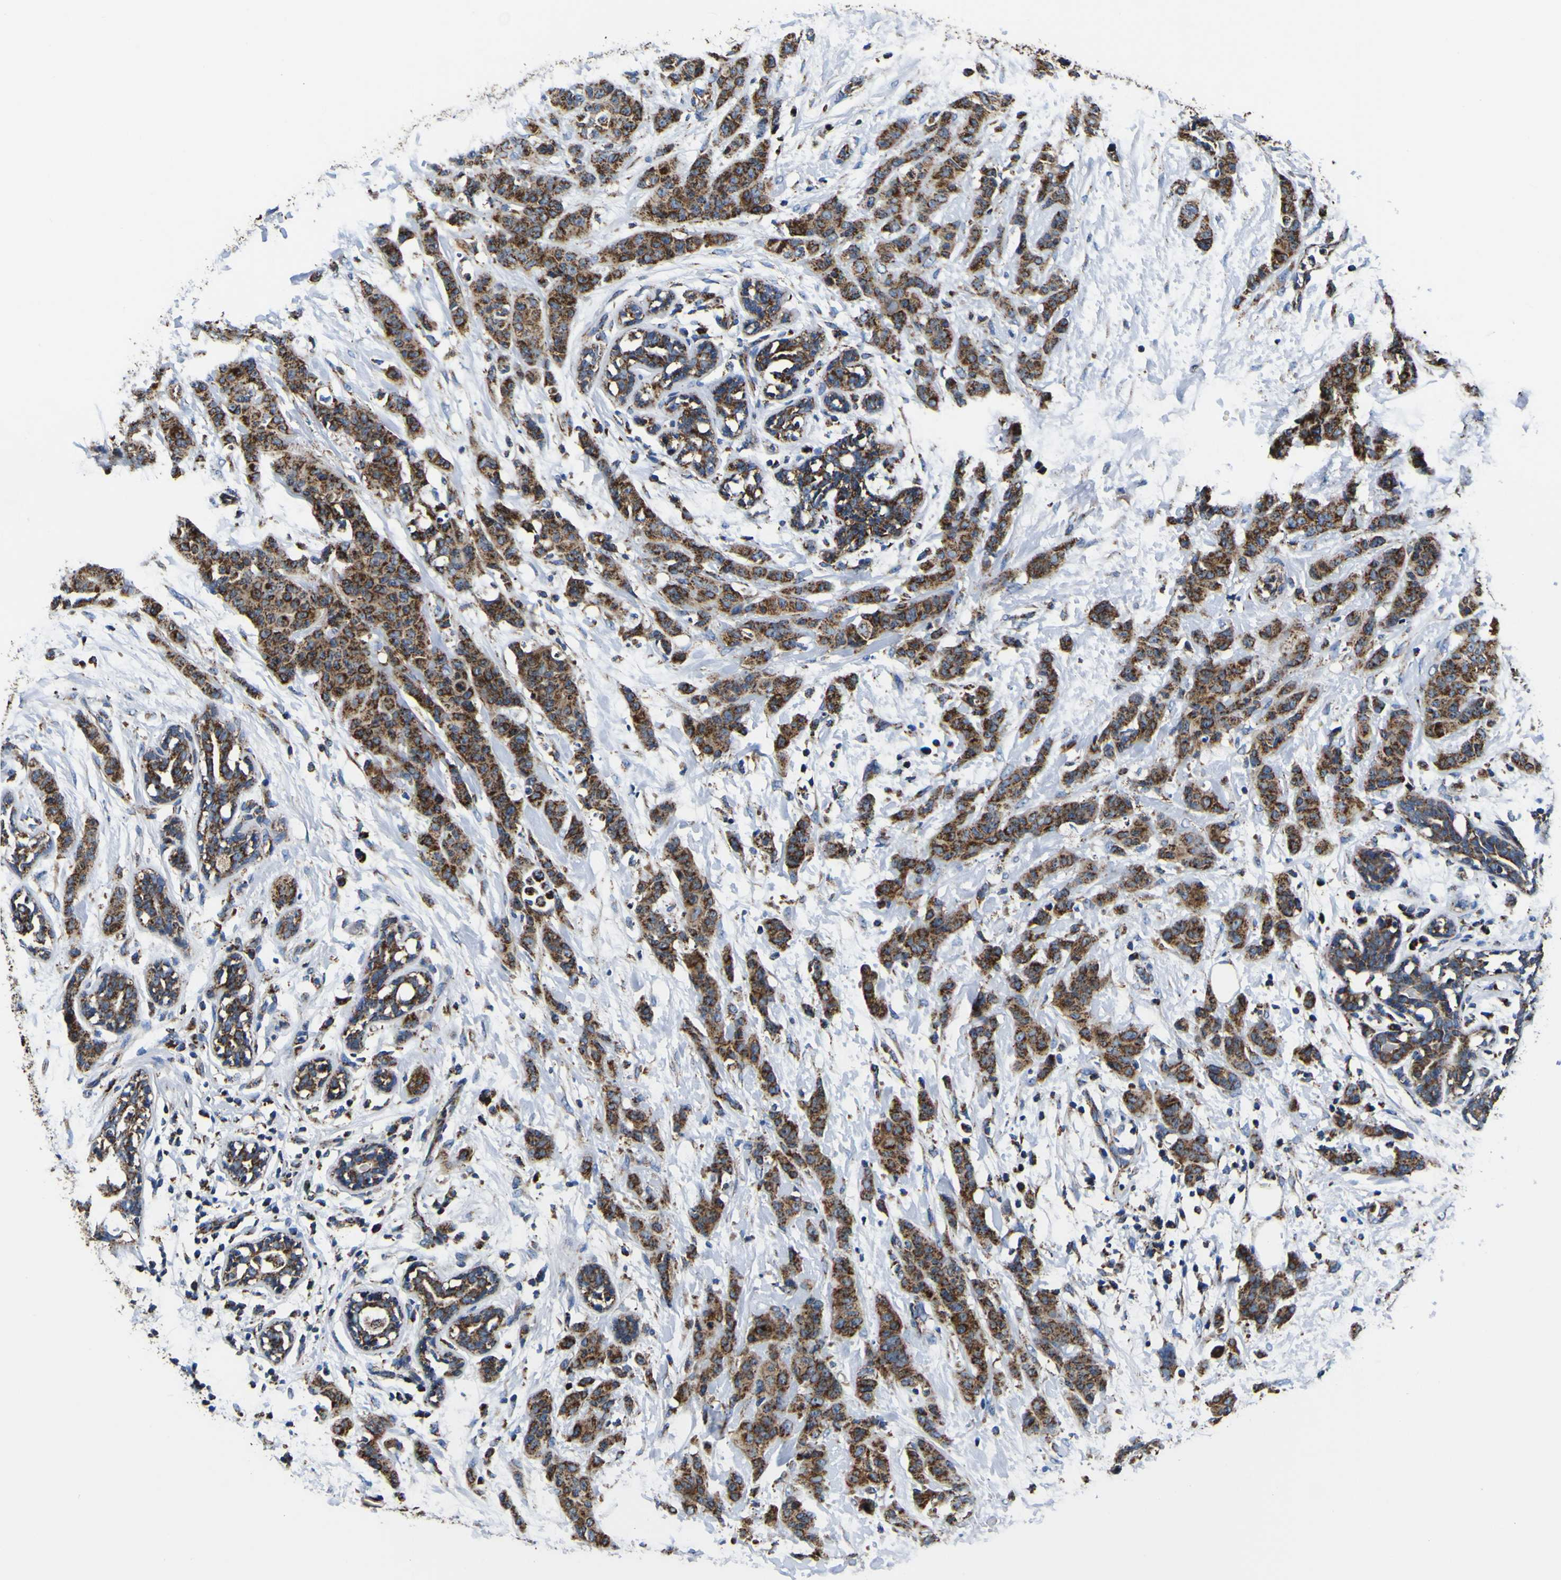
{"staining": {"intensity": "strong", "quantity": ">75%", "location": "cytoplasmic/membranous"}, "tissue": "breast cancer", "cell_type": "Tumor cells", "image_type": "cancer", "snomed": [{"axis": "morphology", "description": "Normal tissue, NOS"}, {"axis": "morphology", "description": "Duct carcinoma"}, {"axis": "topography", "description": "Breast"}], "caption": "Human breast cancer stained with a protein marker demonstrates strong staining in tumor cells.", "gene": "PTRH2", "patient": {"sex": "female", "age": 40}}